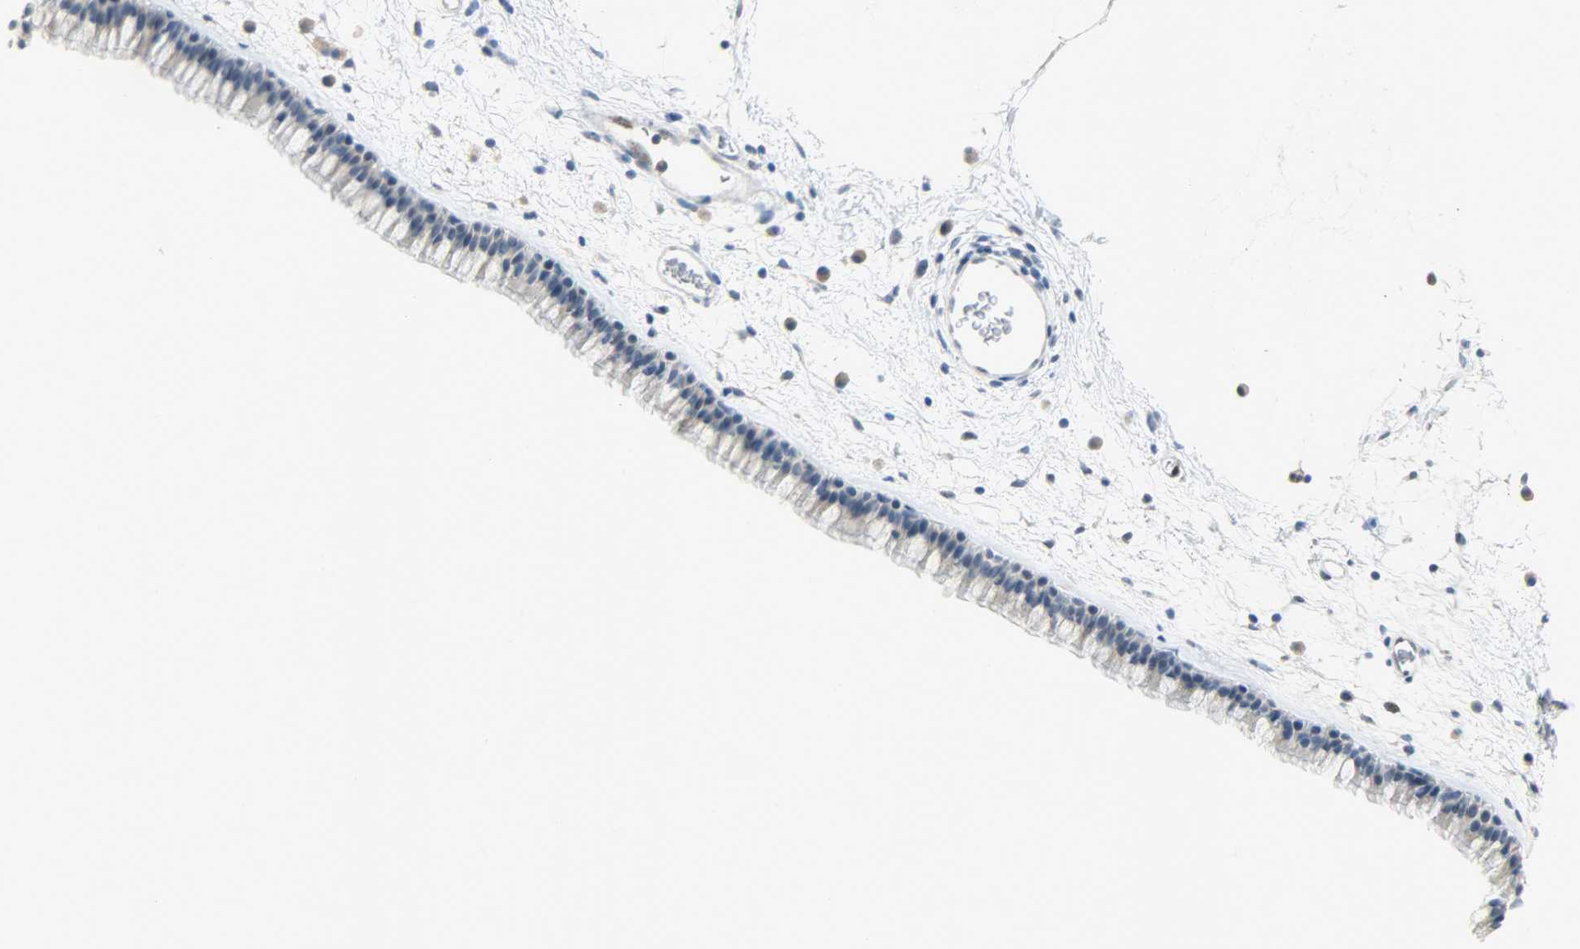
{"staining": {"intensity": "negative", "quantity": "none", "location": "none"}, "tissue": "nasopharynx", "cell_type": "Respiratory epithelial cells", "image_type": "normal", "snomed": [{"axis": "morphology", "description": "Normal tissue, NOS"}, {"axis": "morphology", "description": "Inflammation, NOS"}, {"axis": "topography", "description": "Nasopharynx"}], "caption": "Micrograph shows no protein positivity in respiratory epithelial cells of benign nasopharynx.", "gene": "JUNB", "patient": {"sex": "male", "age": 48}}